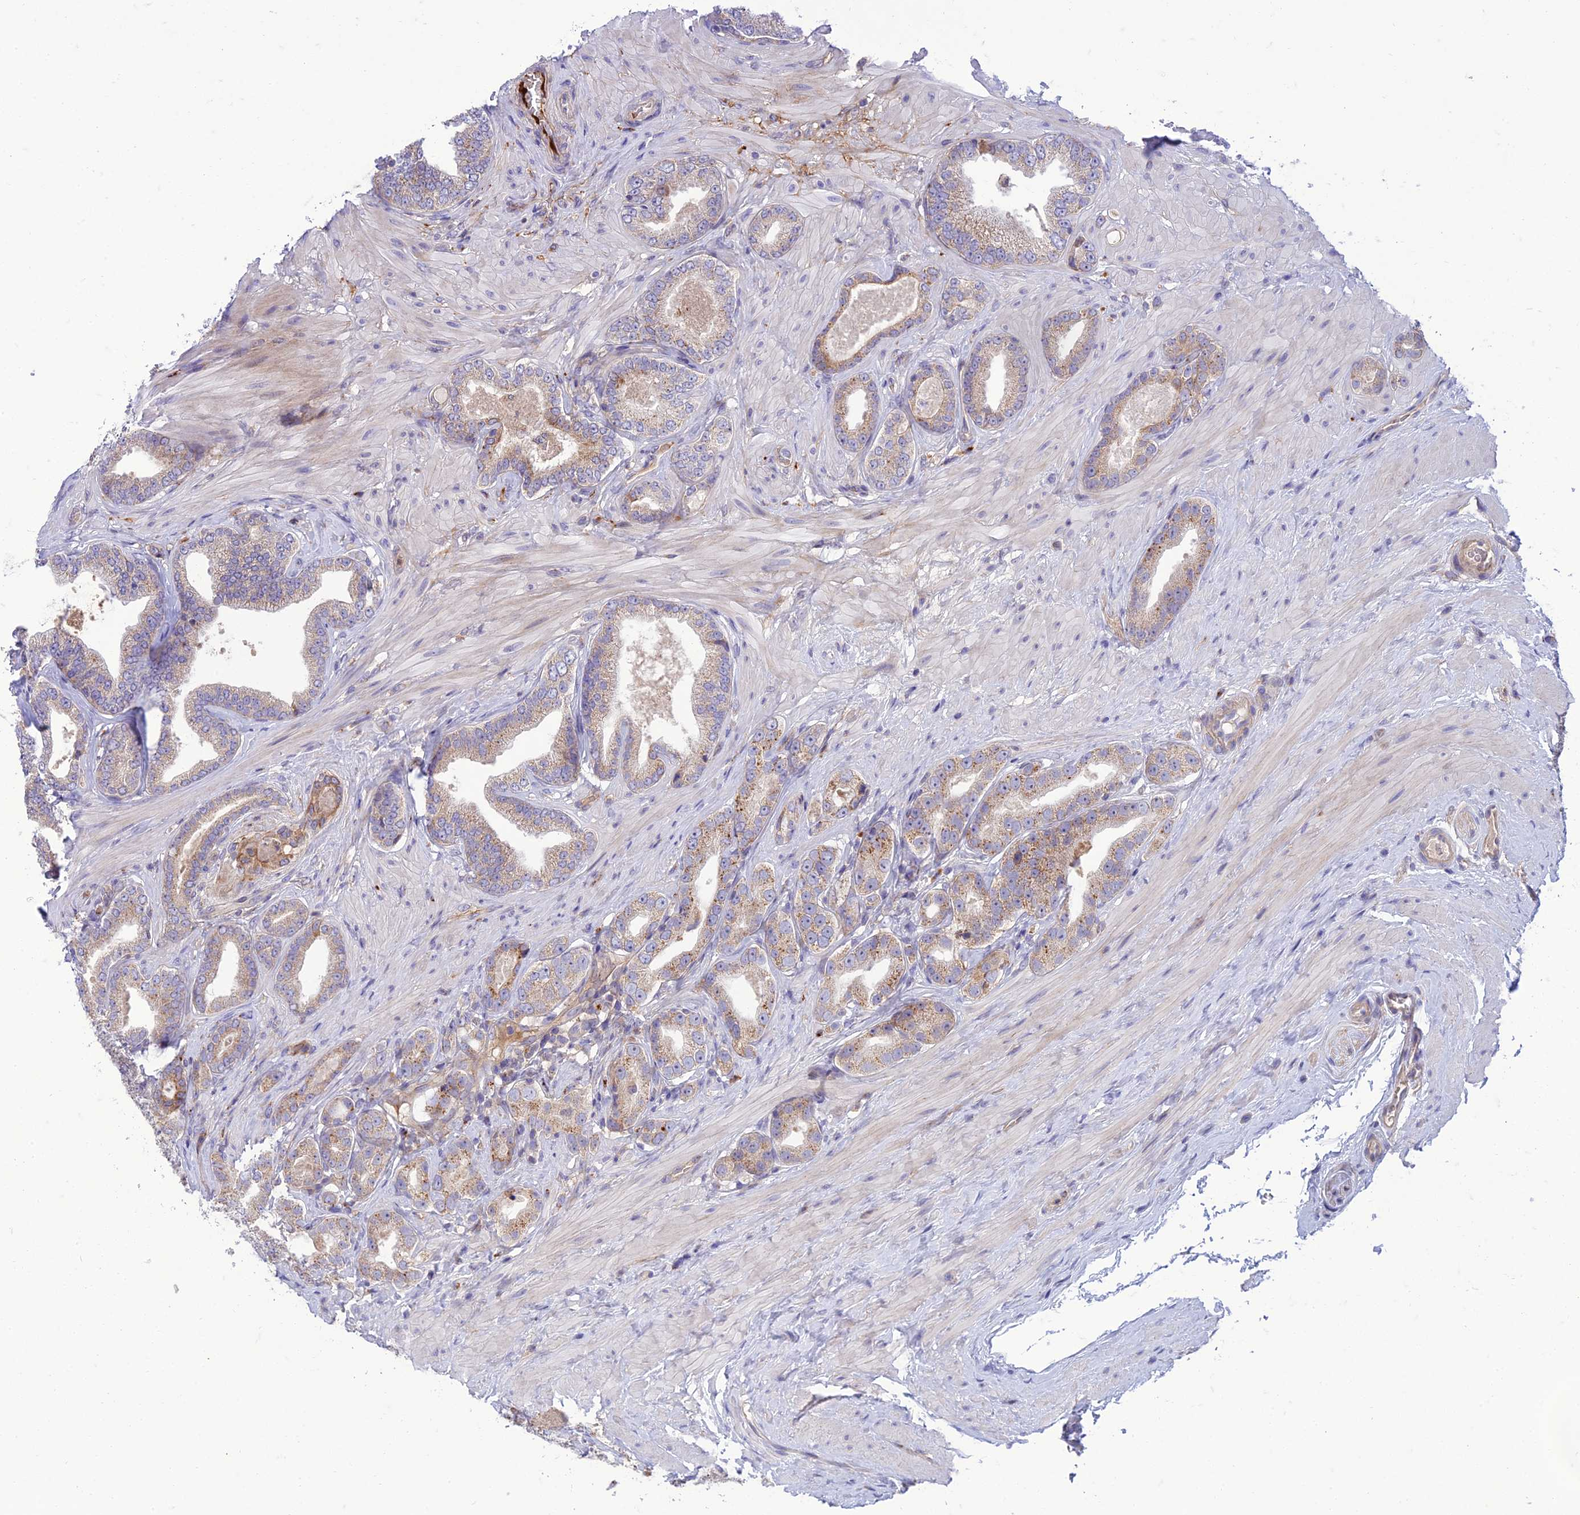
{"staining": {"intensity": "moderate", "quantity": "25%-75%", "location": "cytoplasmic/membranous"}, "tissue": "prostate cancer", "cell_type": "Tumor cells", "image_type": "cancer", "snomed": [{"axis": "morphology", "description": "Adenocarcinoma, Low grade"}, {"axis": "topography", "description": "Prostate"}], "caption": "Immunohistochemistry staining of prostate cancer, which reveals medium levels of moderate cytoplasmic/membranous expression in approximately 25%-75% of tumor cells indicating moderate cytoplasmic/membranous protein expression. The staining was performed using DAB (3,3'-diaminobenzidine) (brown) for protein detection and nuclei were counterstained in hematoxylin (blue).", "gene": "IRAK3", "patient": {"sex": "male", "age": 63}}